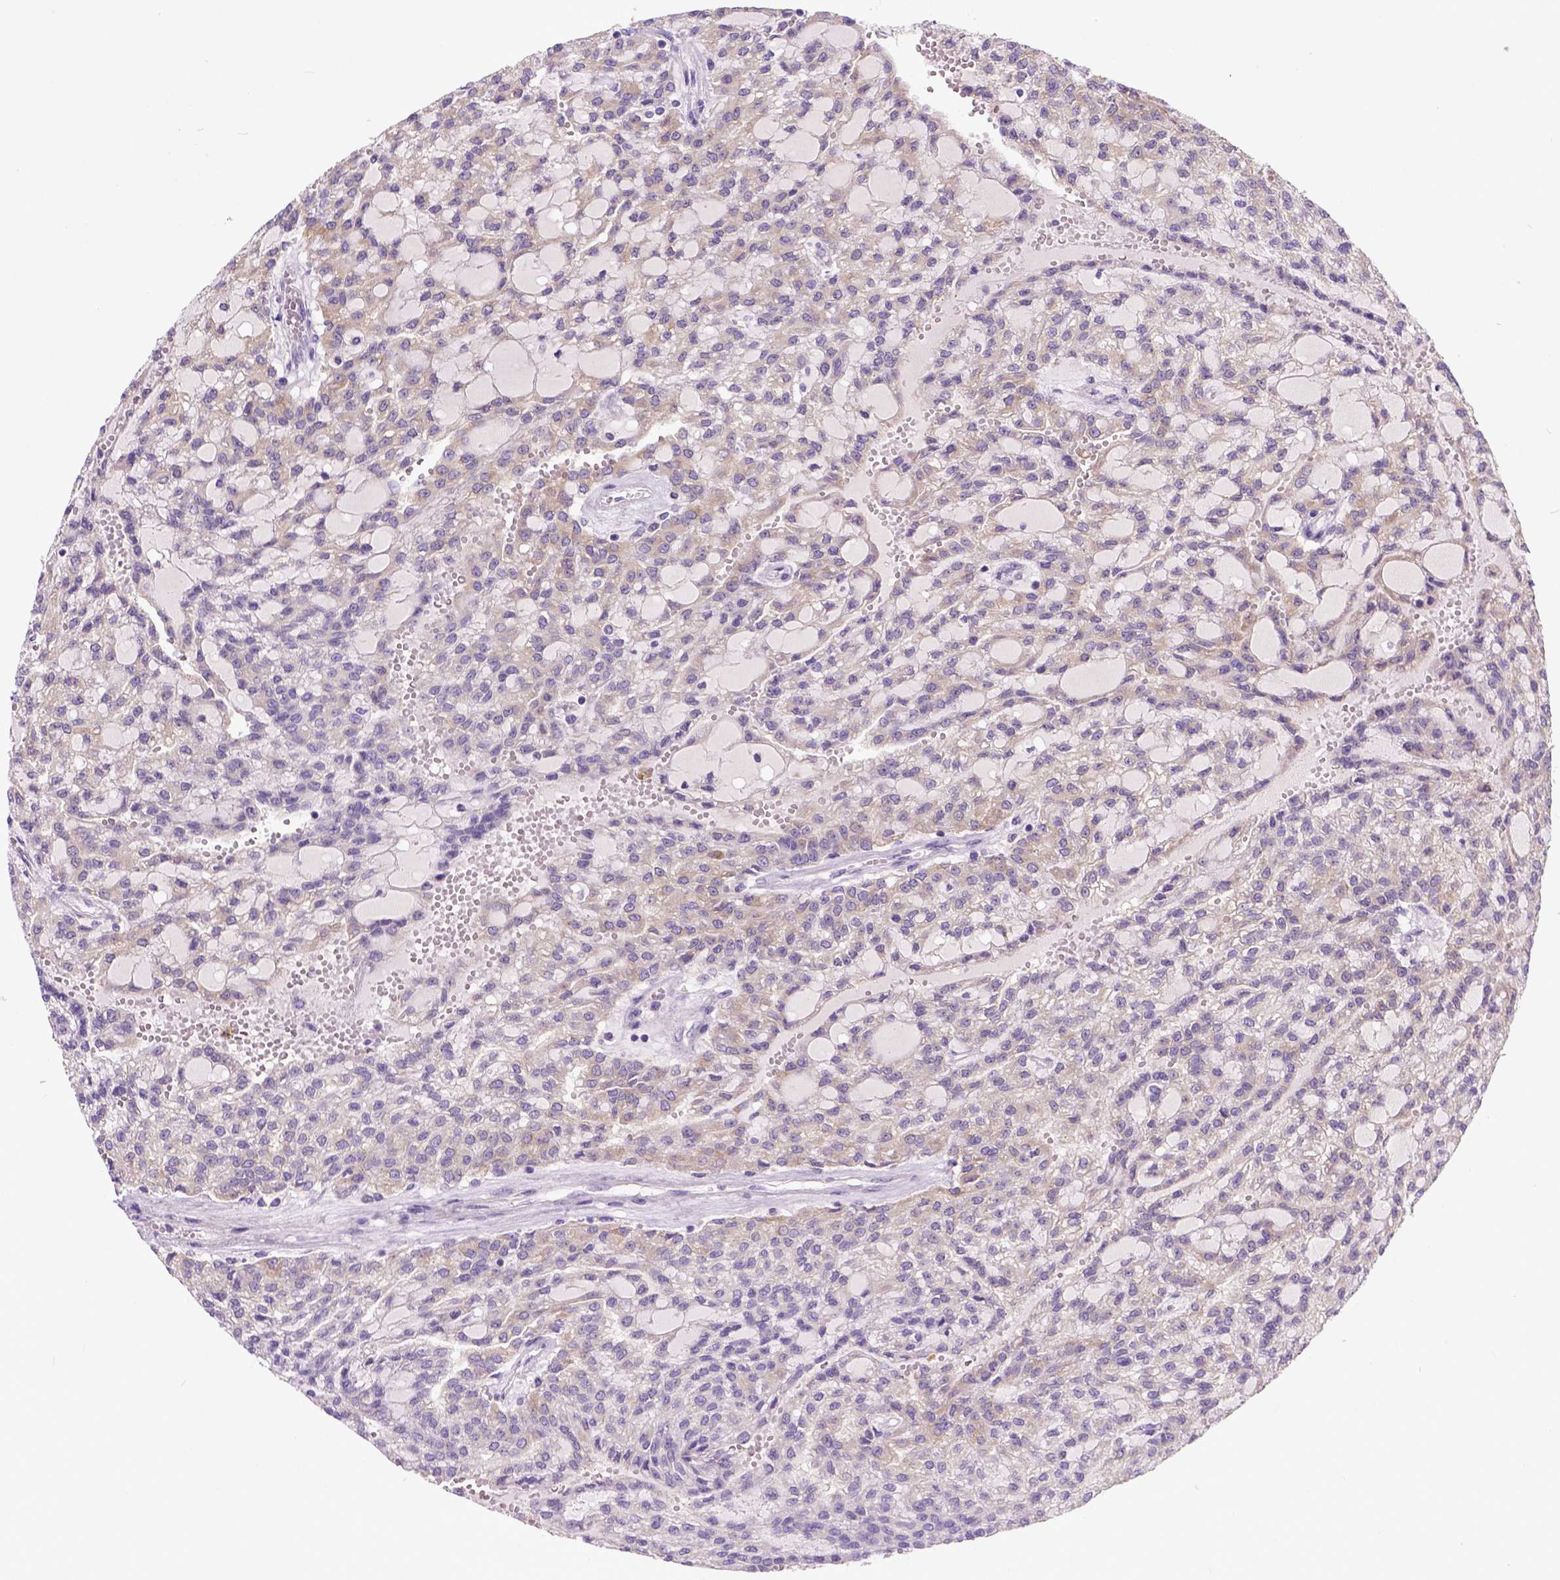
{"staining": {"intensity": "weak", "quantity": ">75%", "location": "cytoplasmic/membranous"}, "tissue": "renal cancer", "cell_type": "Tumor cells", "image_type": "cancer", "snomed": [{"axis": "morphology", "description": "Adenocarcinoma, NOS"}, {"axis": "topography", "description": "Kidney"}], "caption": "This micrograph displays adenocarcinoma (renal) stained with immunohistochemistry to label a protein in brown. The cytoplasmic/membranous of tumor cells show weak positivity for the protein. Nuclei are counter-stained blue.", "gene": "NEK5", "patient": {"sex": "male", "age": 63}}